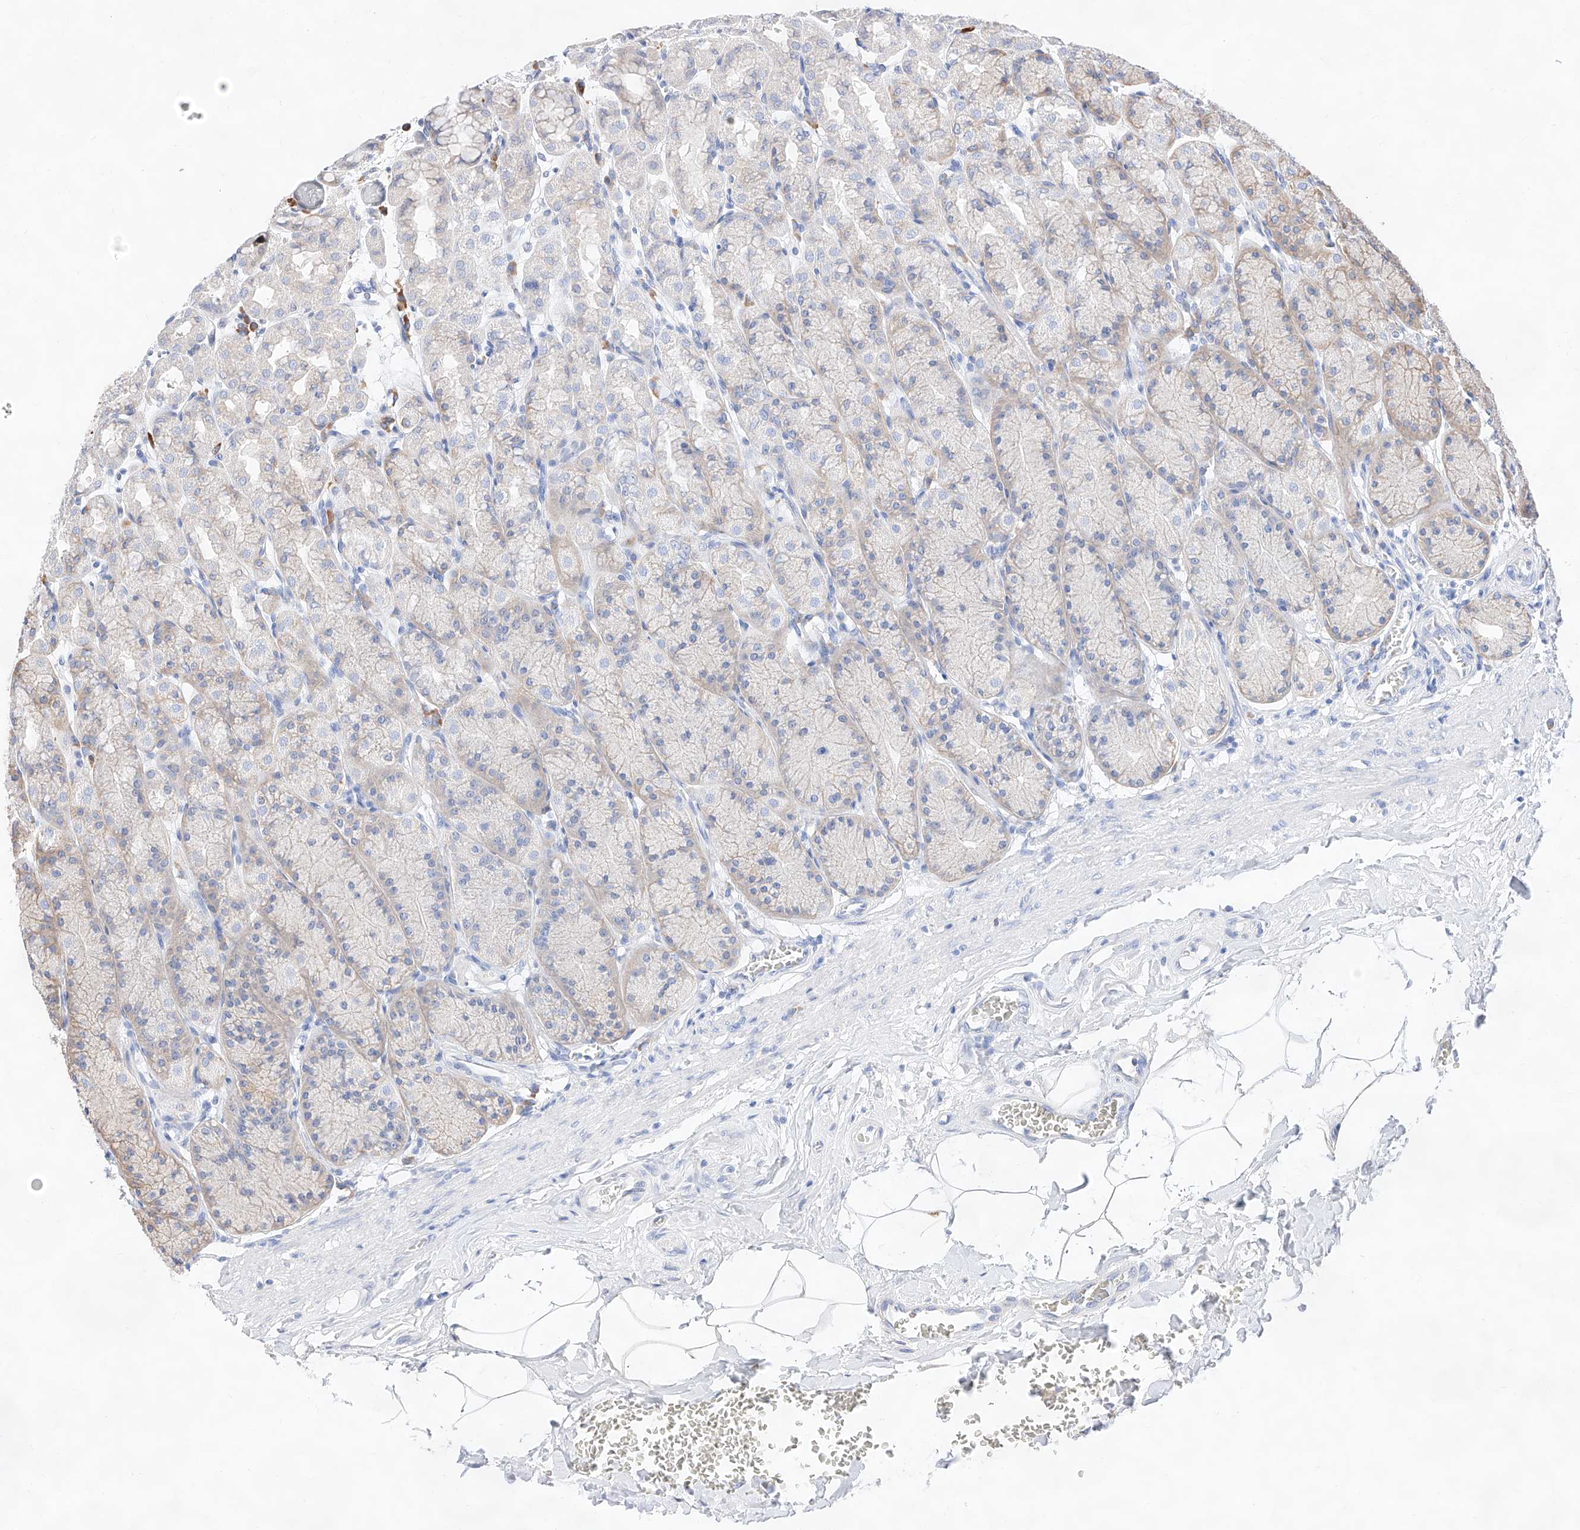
{"staining": {"intensity": "weak", "quantity": "<25%", "location": "cytoplasmic/membranous"}, "tissue": "stomach", "cell_type": "Glandular cells", "image_type": "normal", "snomed": [{"axis": "morphology", "description": "Normal tissue, NOS"}, {"axis": "topography", "description": "Stomach"}], "caption": "Image shows no protein expression in glandular cells of unremarkable stomach.", "gene": "ATP9B", "patient": {"sex": "male", "age": 42}}